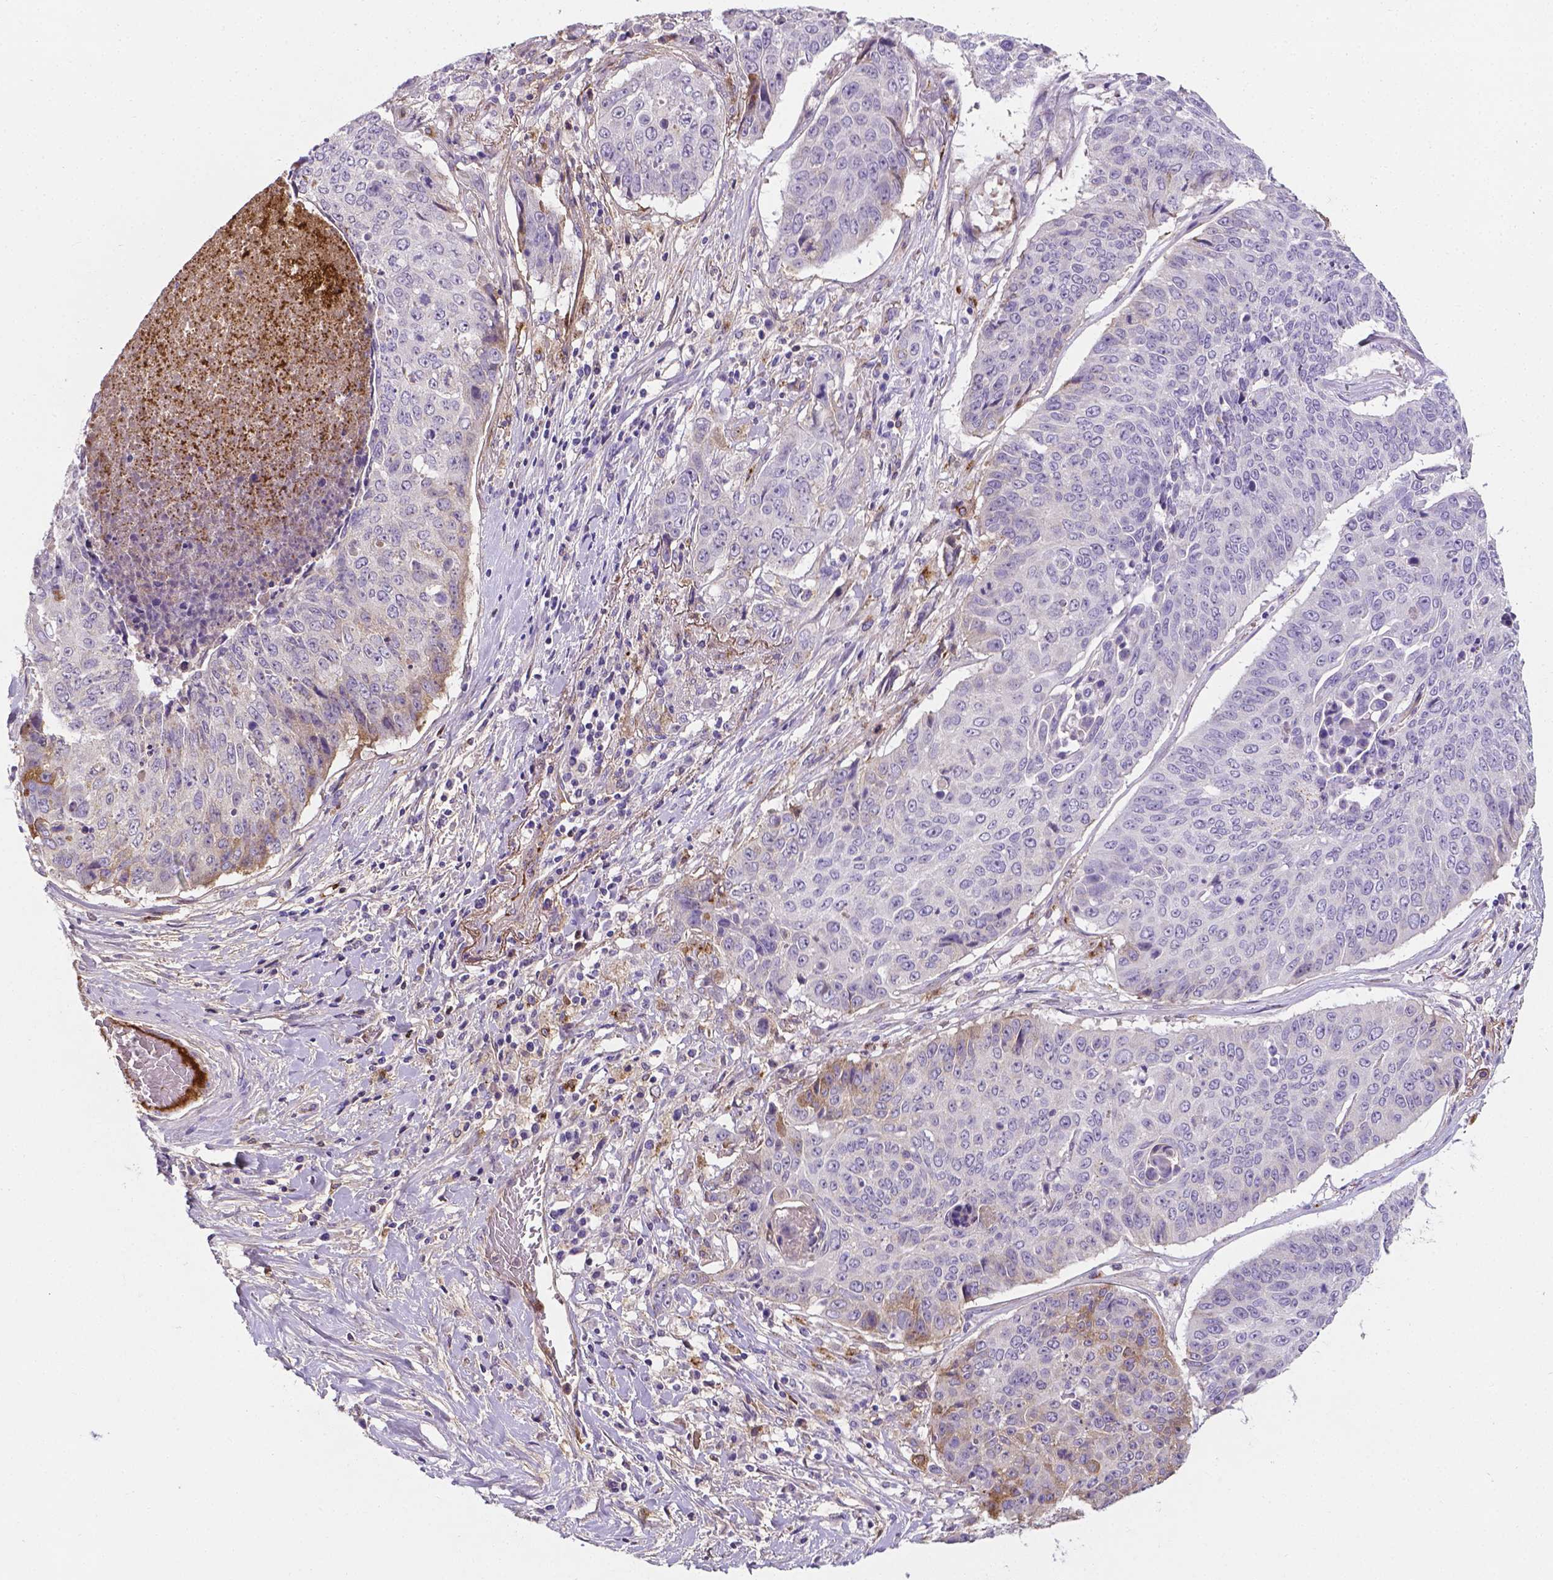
{"staining": {"intensity": "weak", "quantity": "<25%", "location": "cytoplasmic/membranous"}, "tissue": "lung cancer", "cell_type": "Tumor cells", "image_type": "cancer", "snomed": [{"axis": "morphology", "description": "Normal tissue, NOS"}, {"axis": "morphology", "description": "Squamous cell carcinoma, NOS"}, {"axis": "topography", "description": "Bronchus"}, {"axis": "topography", "description": "Lung"}], "caption": "Human lung squamous cell carcinoma stained for a protein using immunohistochemistry (IHC) reveals no positivity in tumor cells.", "gene": "APOE", "patient": {"sex": "male", "age": 64}}